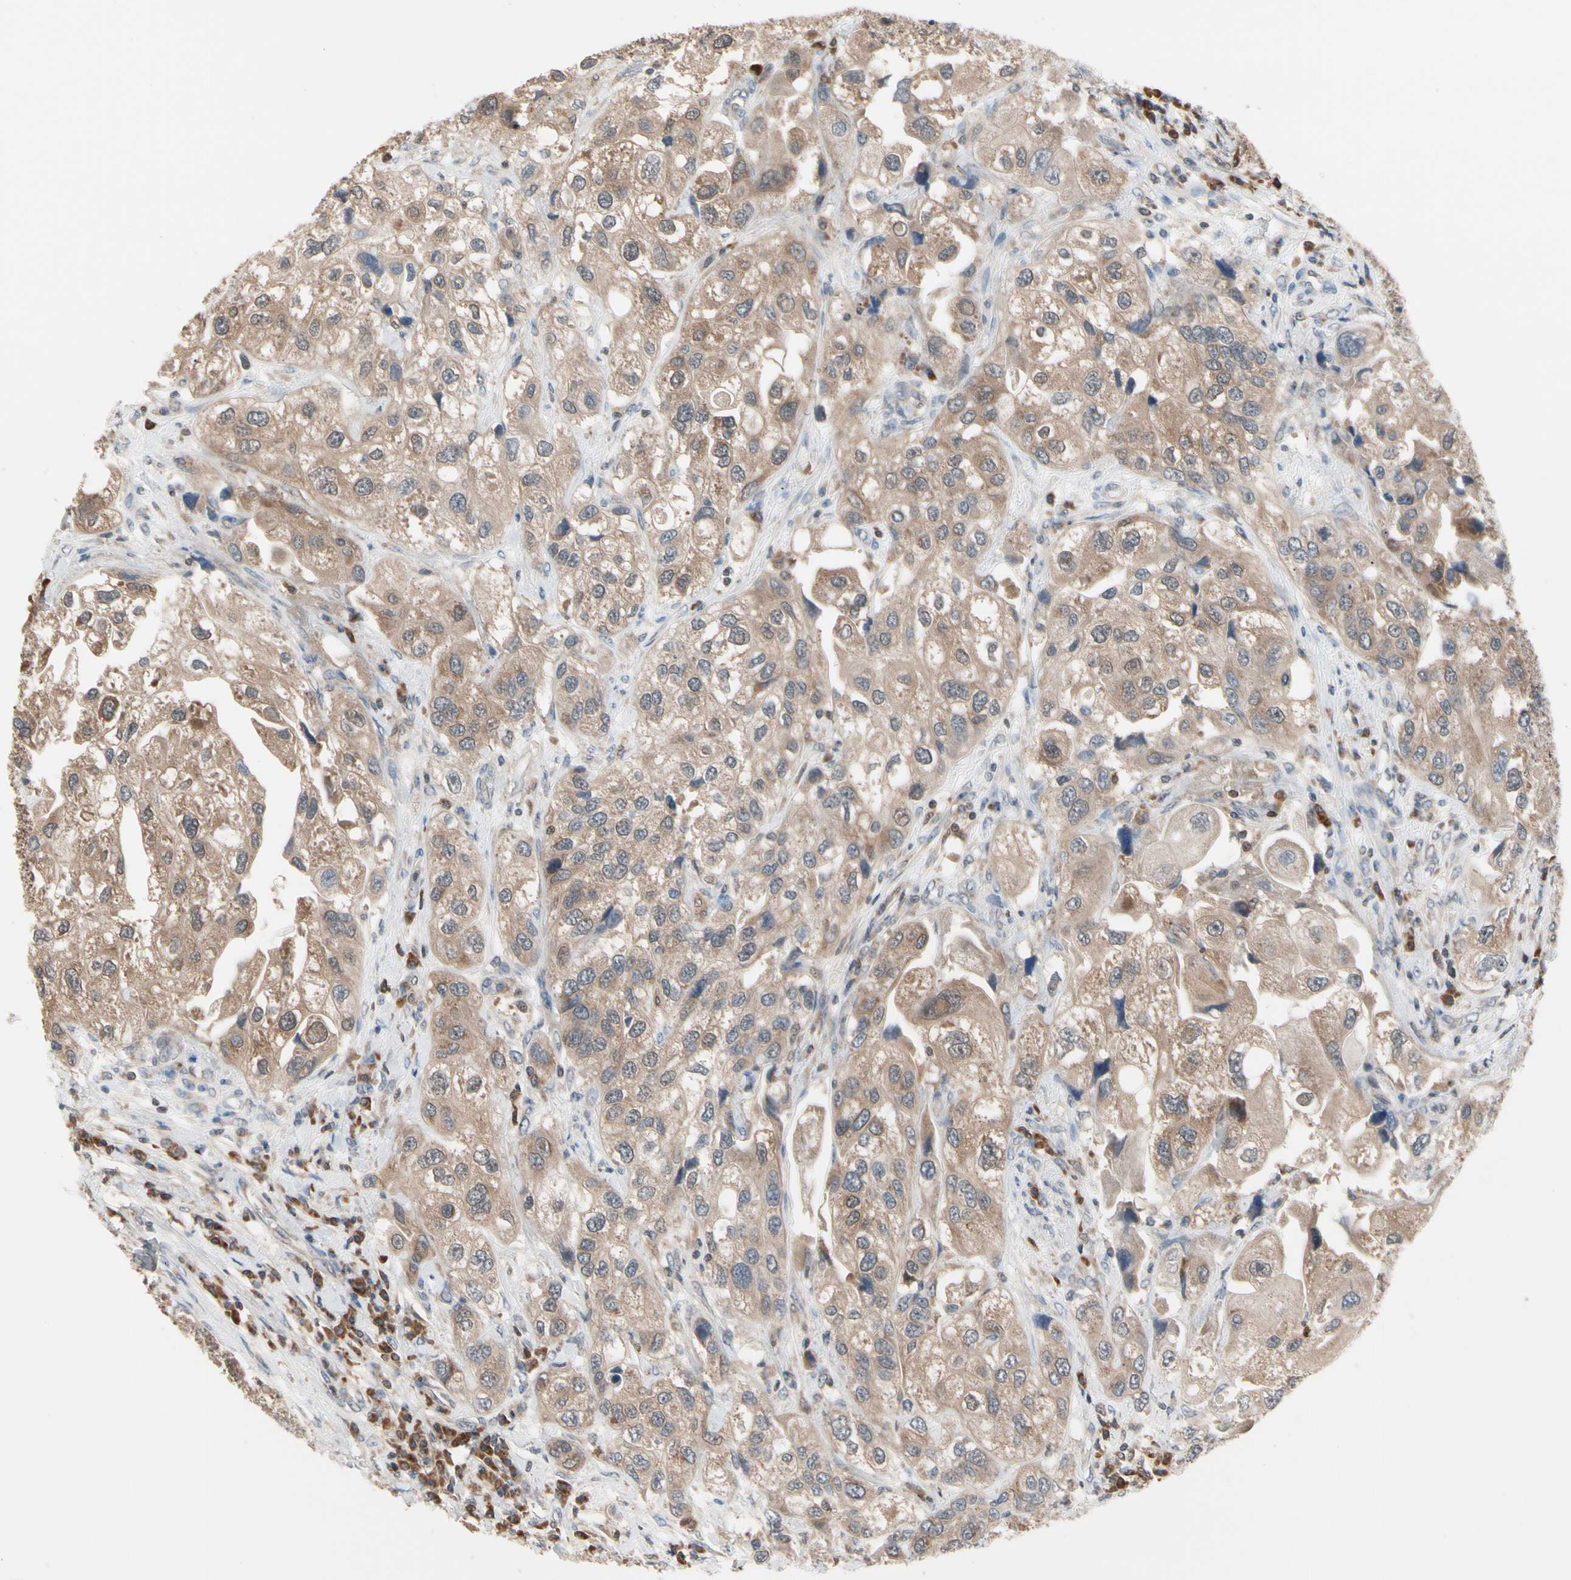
{"staining": {"intensity": "moderate", "quantity": ">75%", "location": "cytoplasmic/membranous"}, "tissue": "urothelial cancer", "cell_type": "Tumor cells", "image_type": "cancer", "snomed": [{"axis": "morphology", "description": "Urothelial carcinoma, High grade"}, {"axis": "topography", "description": "Urinary bladder"}], "caption": "Immunohistochemistry (IHC) photomicrograph of human urothelial cancer stained for a protein (brown), which shows medium levels of moderate cytoplasmic/membranous staining in approximately >75% of tumor cells.", "gene": "MTHFS", "patient": {"sex": "female", "age": 64}}